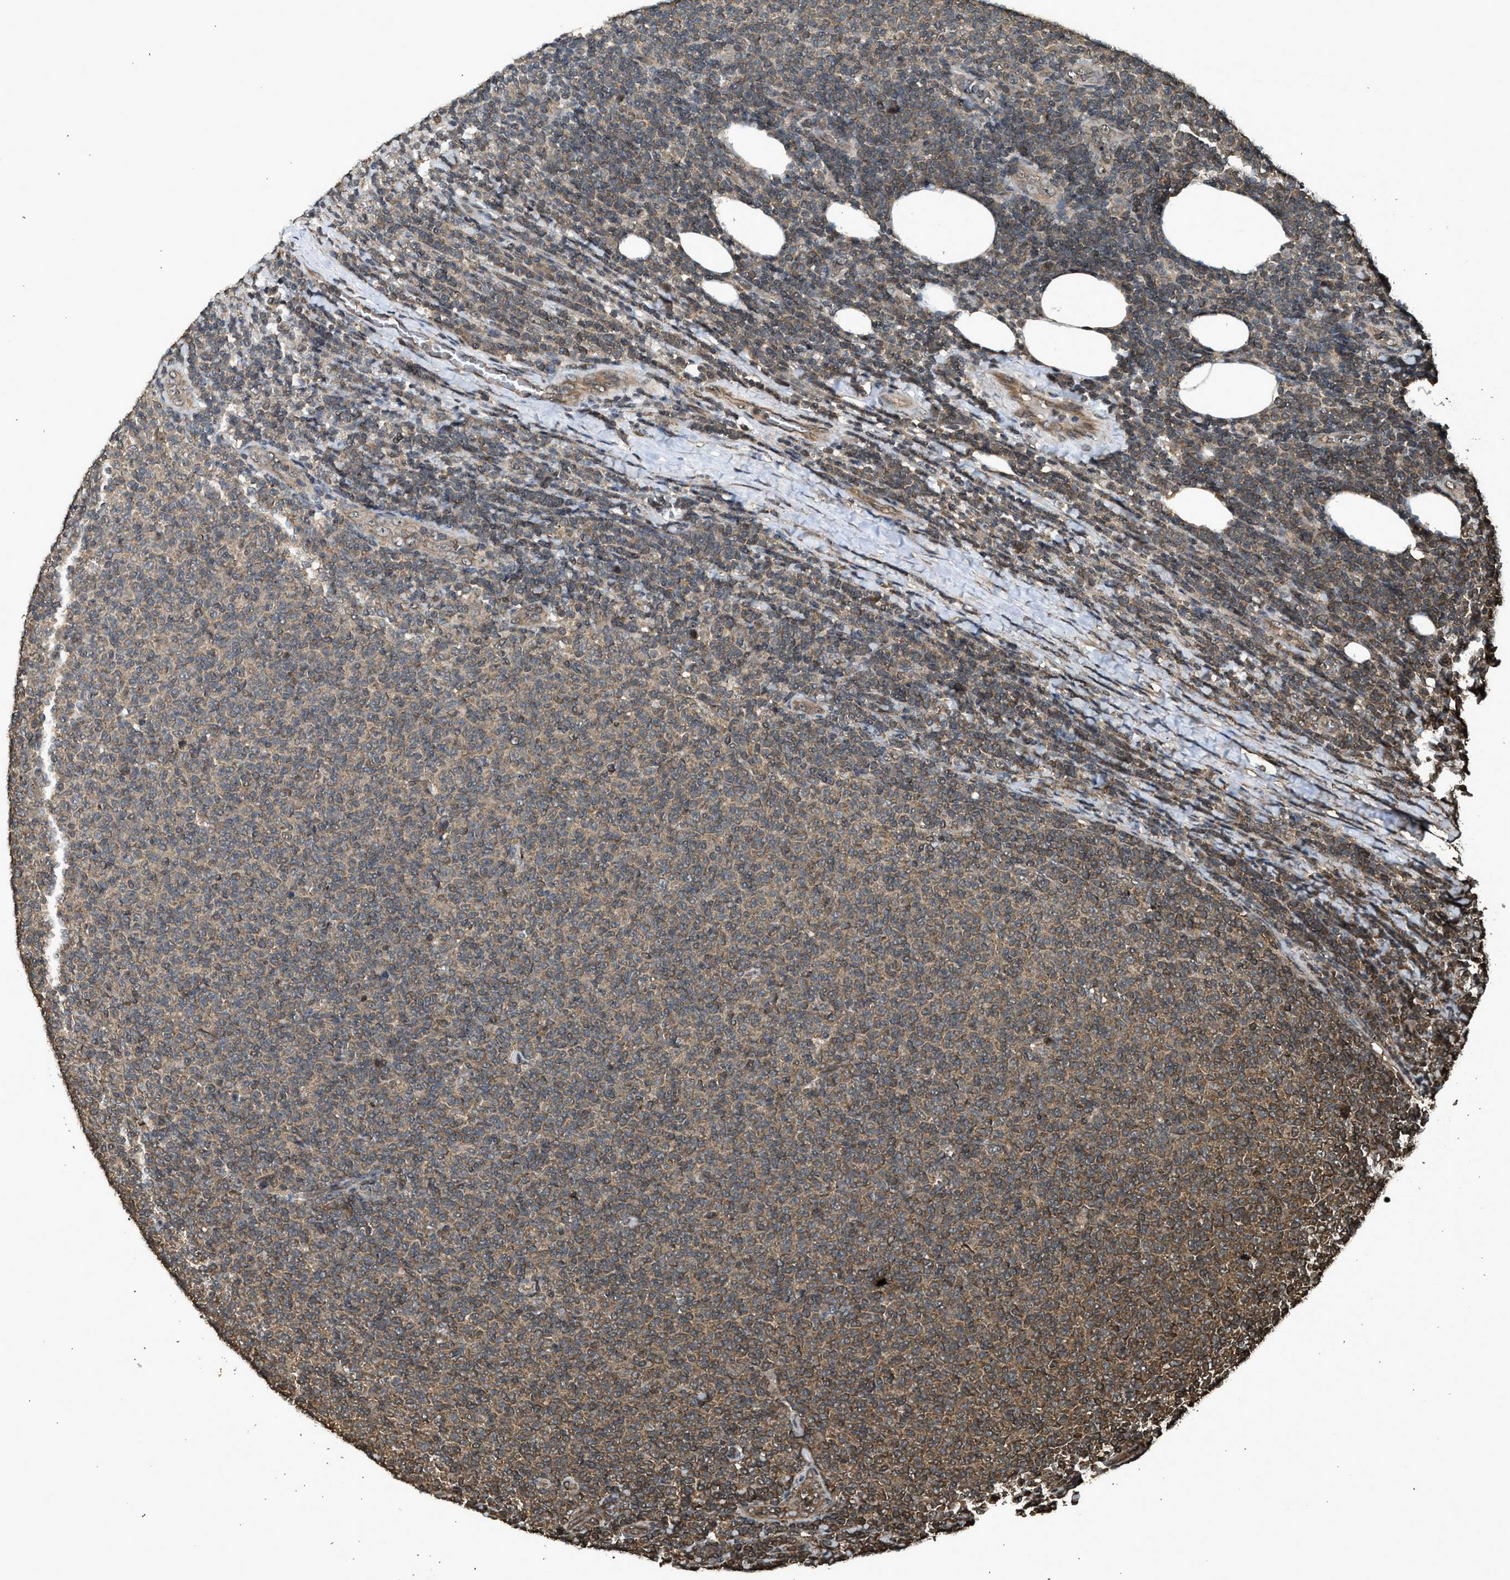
{"staining": {"intensity": "moderate", "quantity": "25%-75%", "location": "cytoplasmic/membranous"}, "tissue": "lymphoma", "cell_type": "Tumor cells", "image_type": "cancer", "snomed": [{"axis": "morphology", "description": "Malignant lymphoma, non-Hodgkin's type, Low grade"}, {"axis": "topography", "description": "Lymph node"}], "caption": "Lymphoma stained for a protein displays moderate cytoplasmic/membranous positivity in tumor cells.", "gene": "MYBL2", "patient": {"sex": "male", "age": 66}}